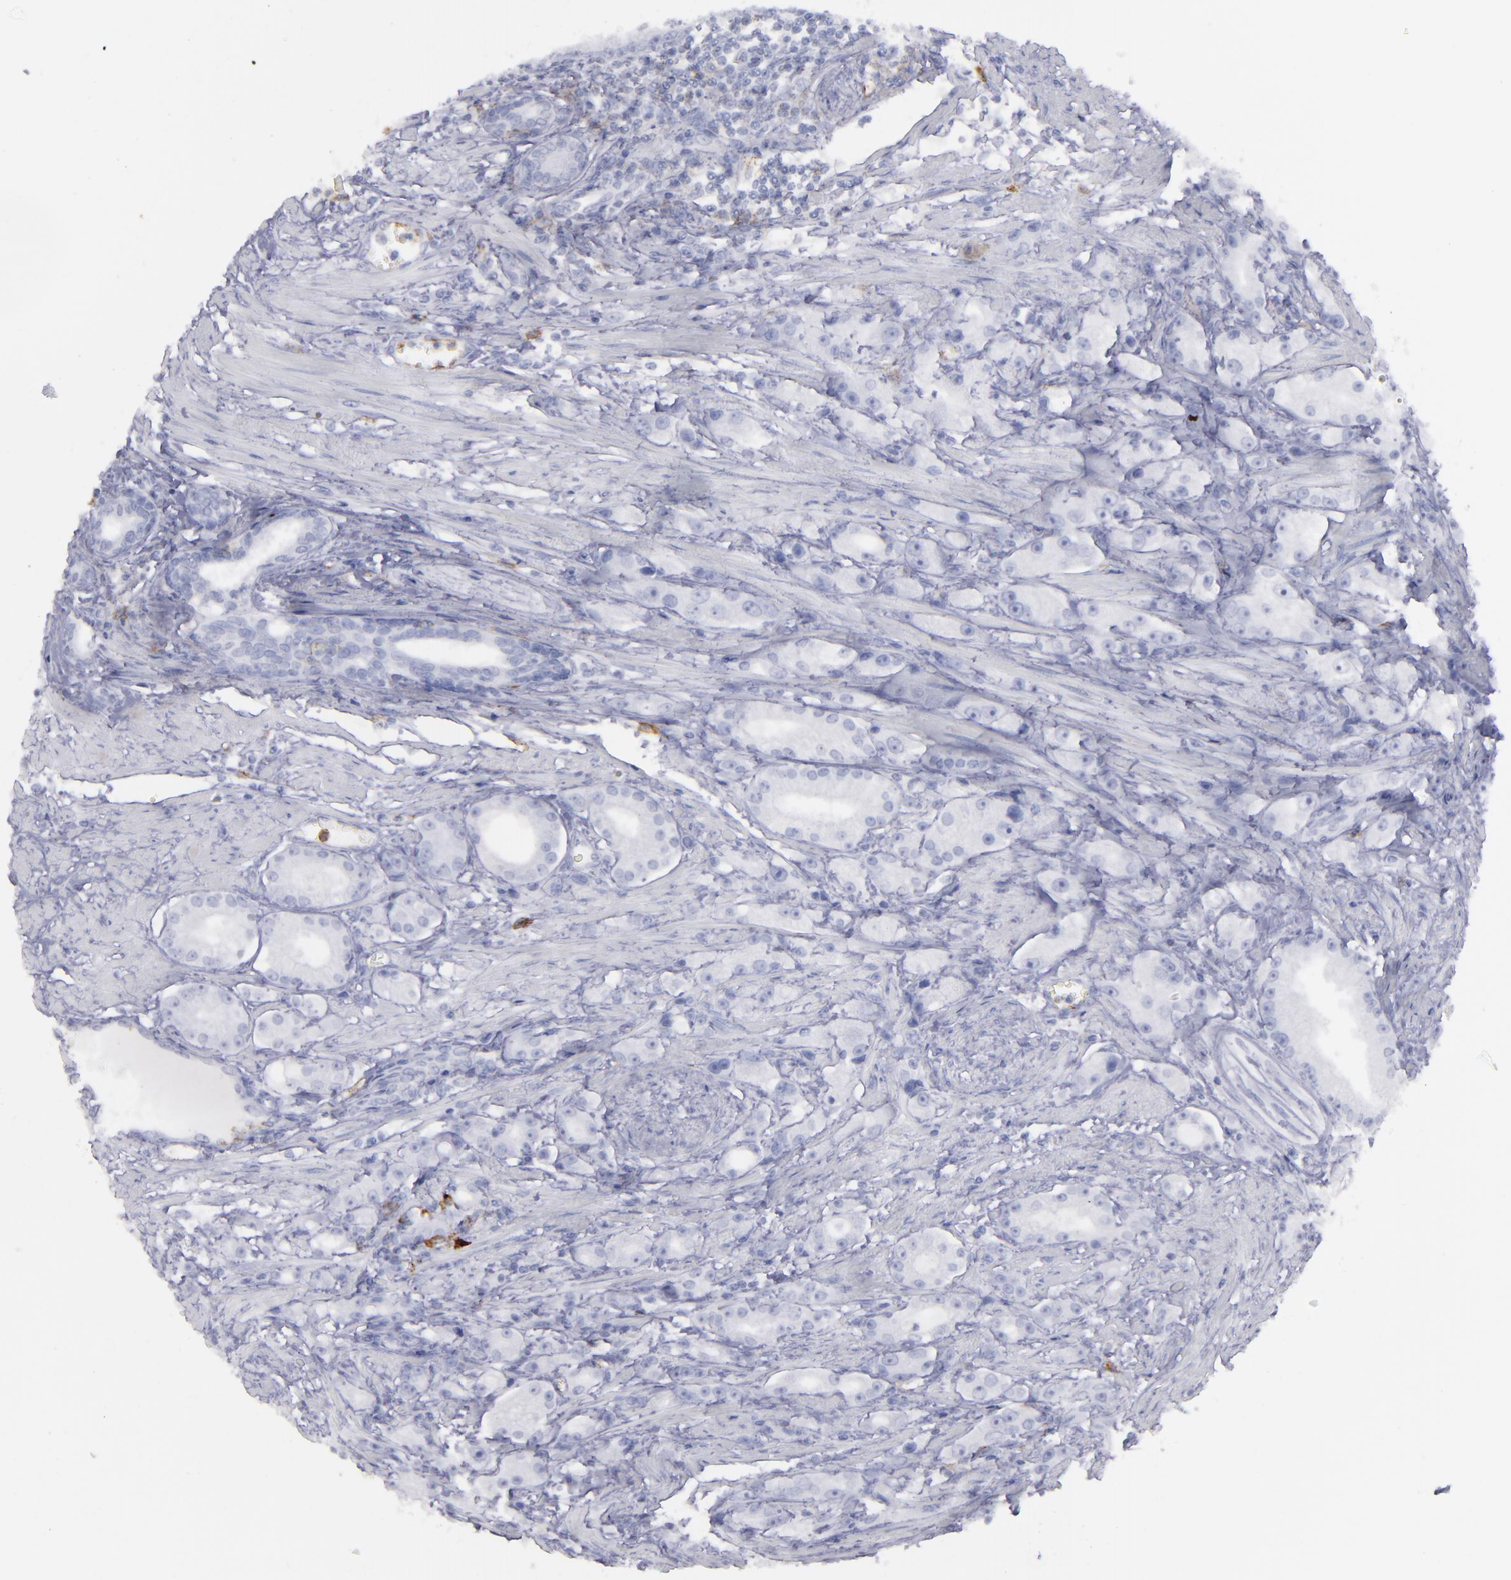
{"staining": {"intensity": "negative", "quantity": "none", "location": "none"}, "tissue": "prostate cancer", "cell_type": "Tumor cells", "image_type": "cancer", "snomed": [{"axis": "morphology", "description": "Adenocarcinoma, Medium grade"}, {"axis": "topography", "description": "Prostate"}], "caption": "Human prostate cancer (medium-grade adenocarcinoma) stained for a protein using immunohistochemistry (IHC) shows no positivity in tumor cells.", "gene": "SELPLG", "patient": {"sex": "male", "age": 72}}